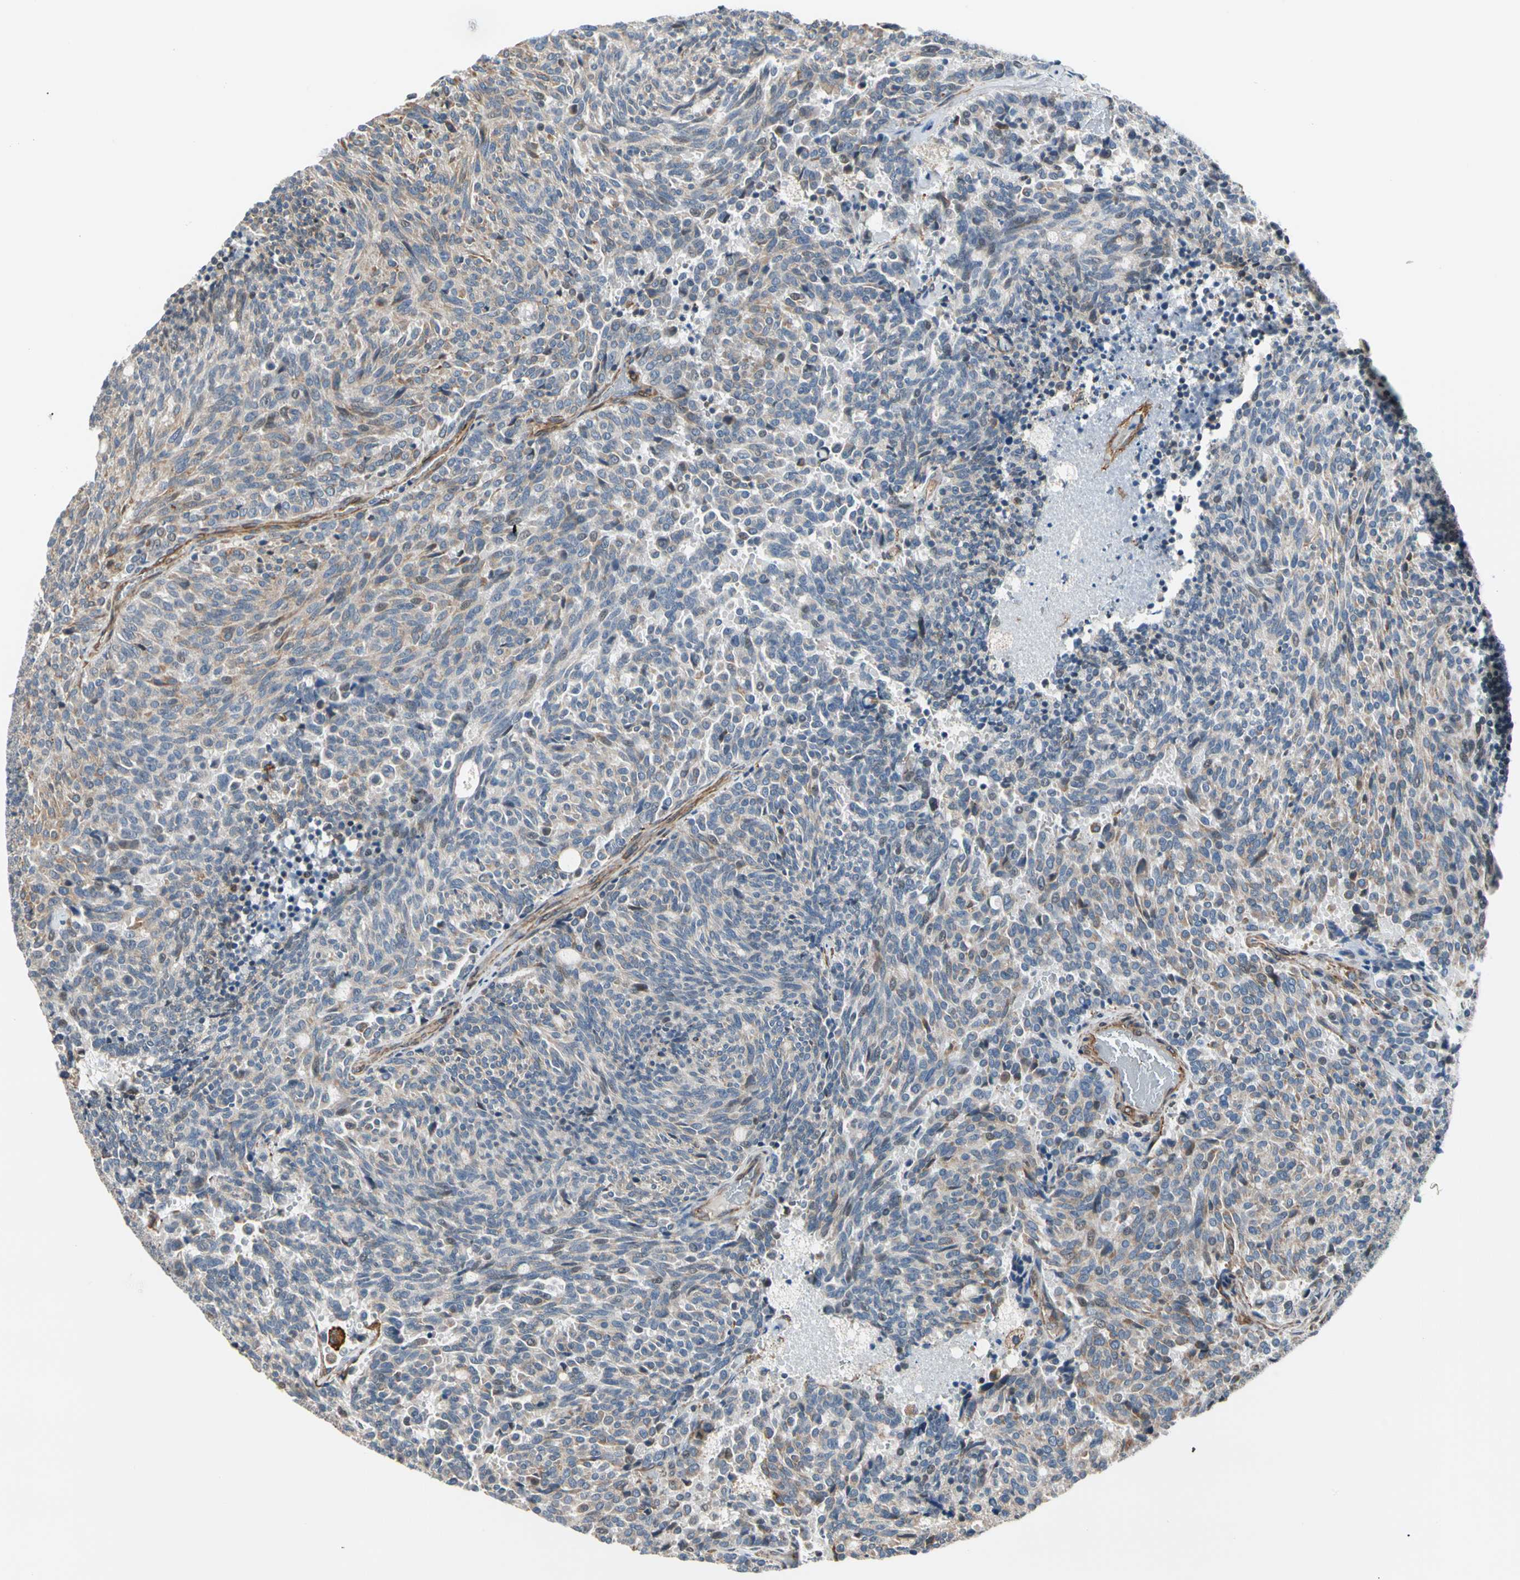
{"staining": {"intensity": "weak", "quantity": ">75%", "location": "cytoplasmic/membranous"}, "tissue": "carcinoid", "cell_type": "Tumor cells", "image_type": "cancer", "snomed": [{"axis": "morphology", "description": "Carcinoid, malignant, NOS"}, {"axis": "topography", "description": "Pancreas"}], "caption": "Protein analysis of carcinoid tissue shows weak cytoplasmic/membranous positivity in about >75% of tumor cells.", "gene": "LIMK2", "patient": {"sex": "female", "age": 54}}